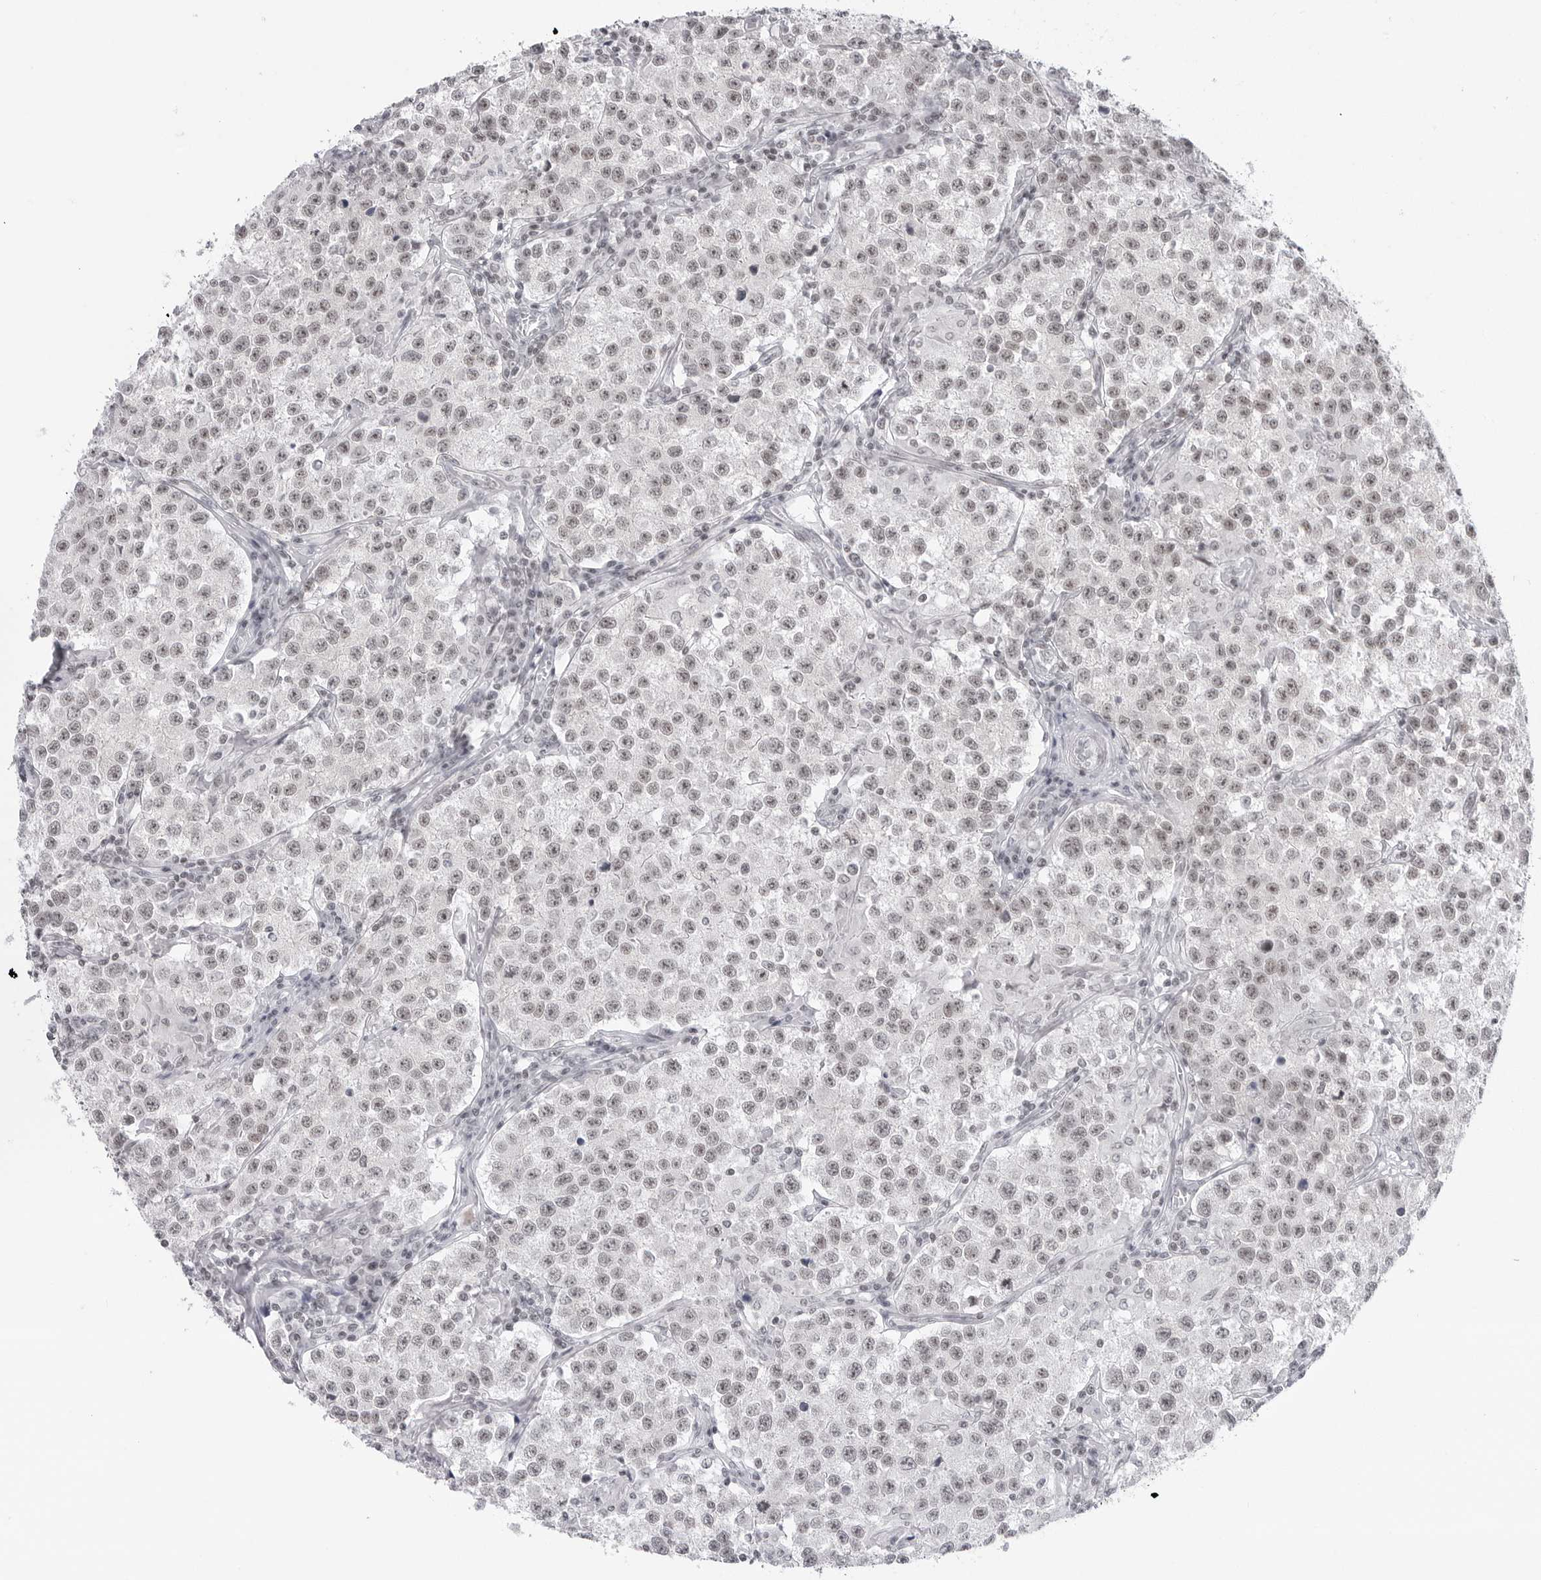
{"staining": {"intensity": "weak", "quantity": "25%-75%", "location": "nuclear"}, "tissue": "testis cancer", "cell_type": "Tumor cells", "image_type": "cancer", "snomed": [{"axis": "morphology", "description": "Seminoma, NOS"}, {"axis": "morphology", "description": "Carcinoma, Embryonal, NOS"}, {"axis": "topography", "description": "Testis"}], "caption": "Tumor cells reveal weak nuclear positivity in approximately 25%-75% of cells in embryonal carcinoma (testis).", "gene": "TRIM66", "patient": {"sex": "male", "age": 43}}